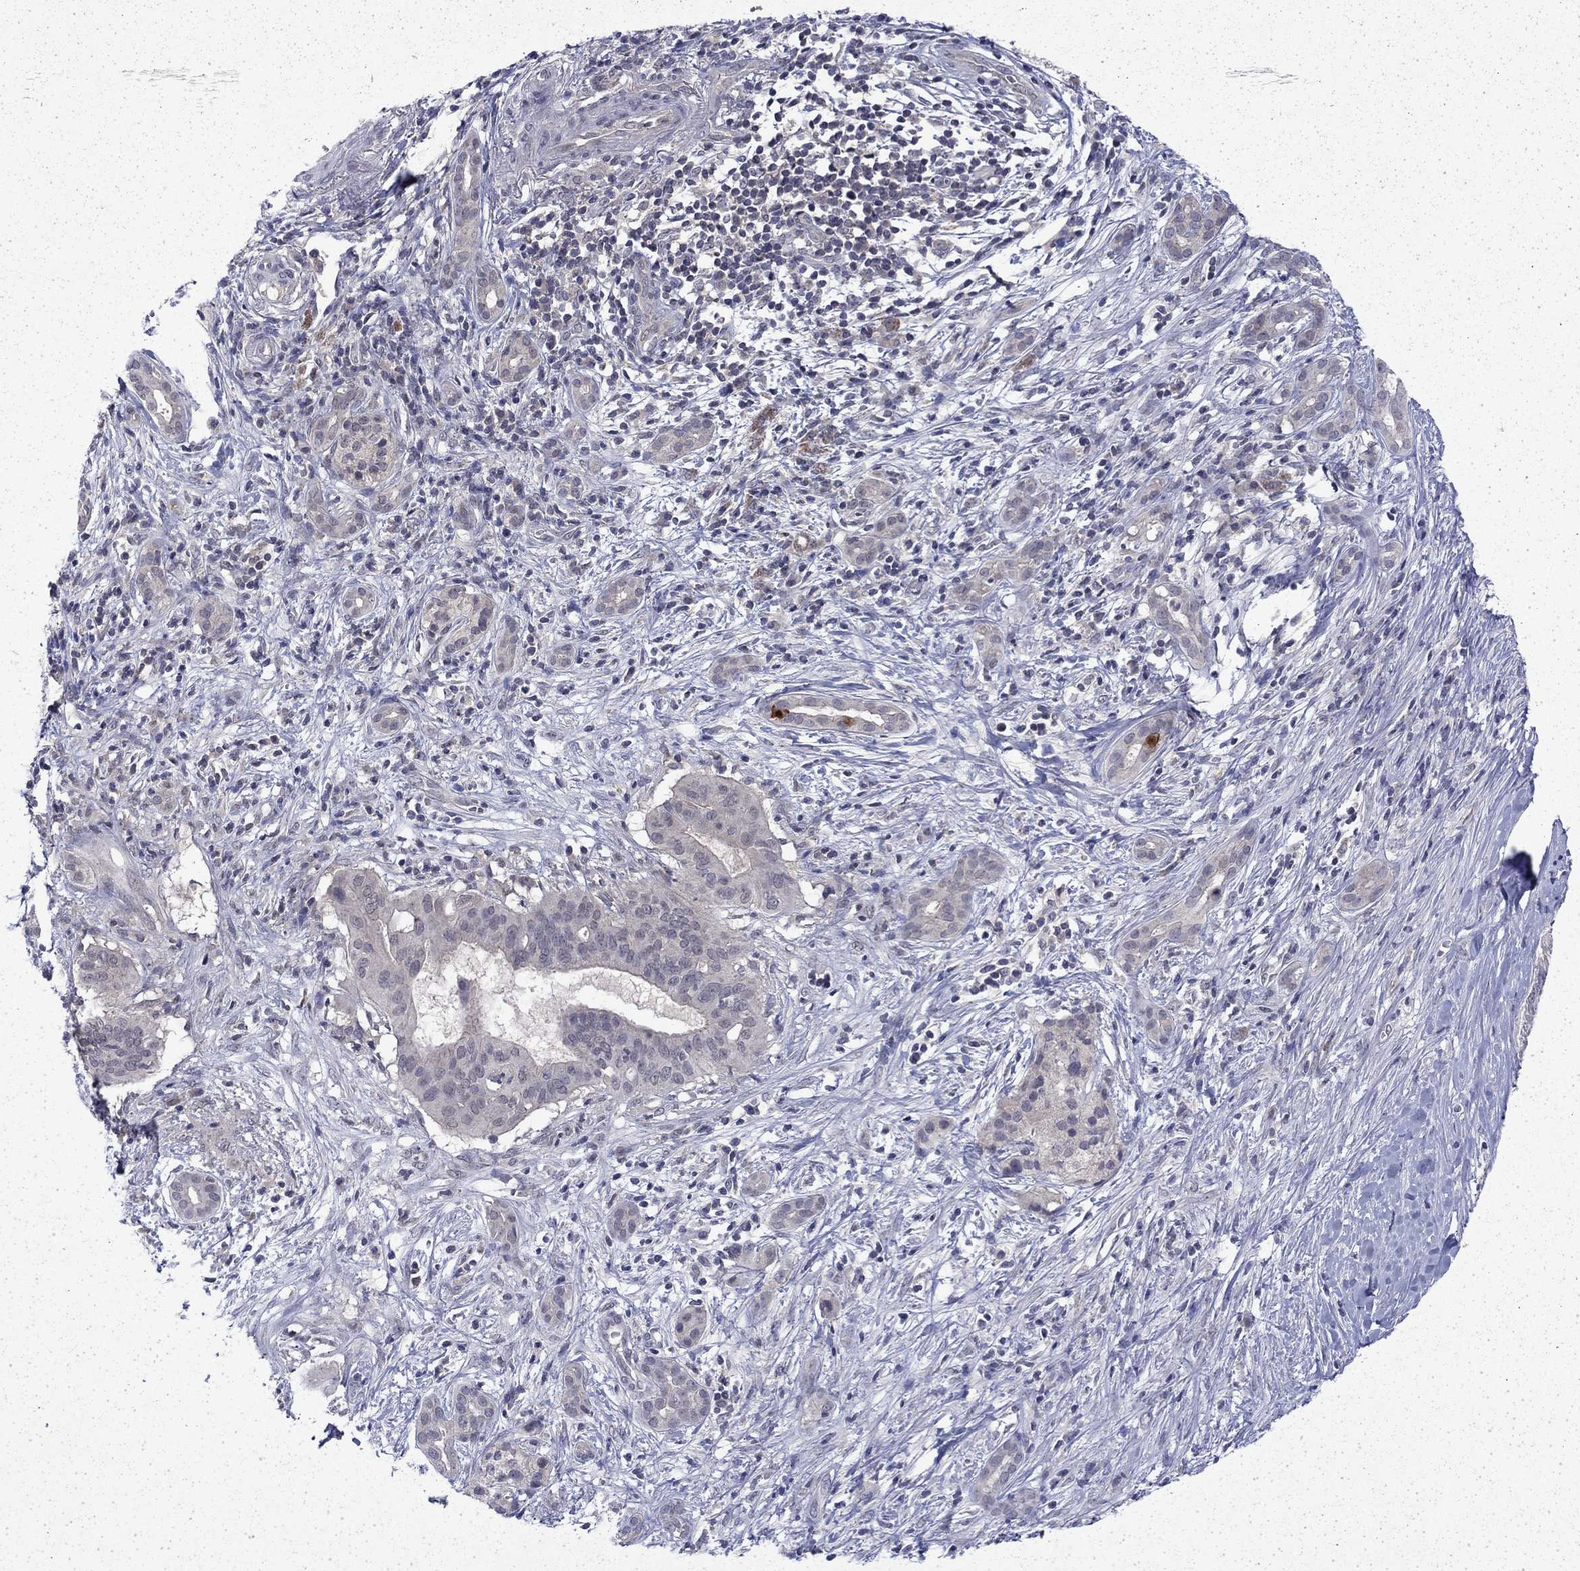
{"staining": {"intensity": "negative", "quantity": "none", "location": "none"}, "tissue": "pancreatic cancer", "cell_type": "Tumor cells", "image_type": "cancer", "snomed": [{"axis": "morphology", "description": "Adenocarcinoma, NOS"}, {"axis": "topography", "description": "Pancreas"}], "caption": "Tumor cells are negative for brown protein staining in pancreatic cancer. (Immunohistochemistry (ihc), brightfield microscopy, high magnification).", "gene": "CHAT", "patient": {"sex": "male", "age": 61}}